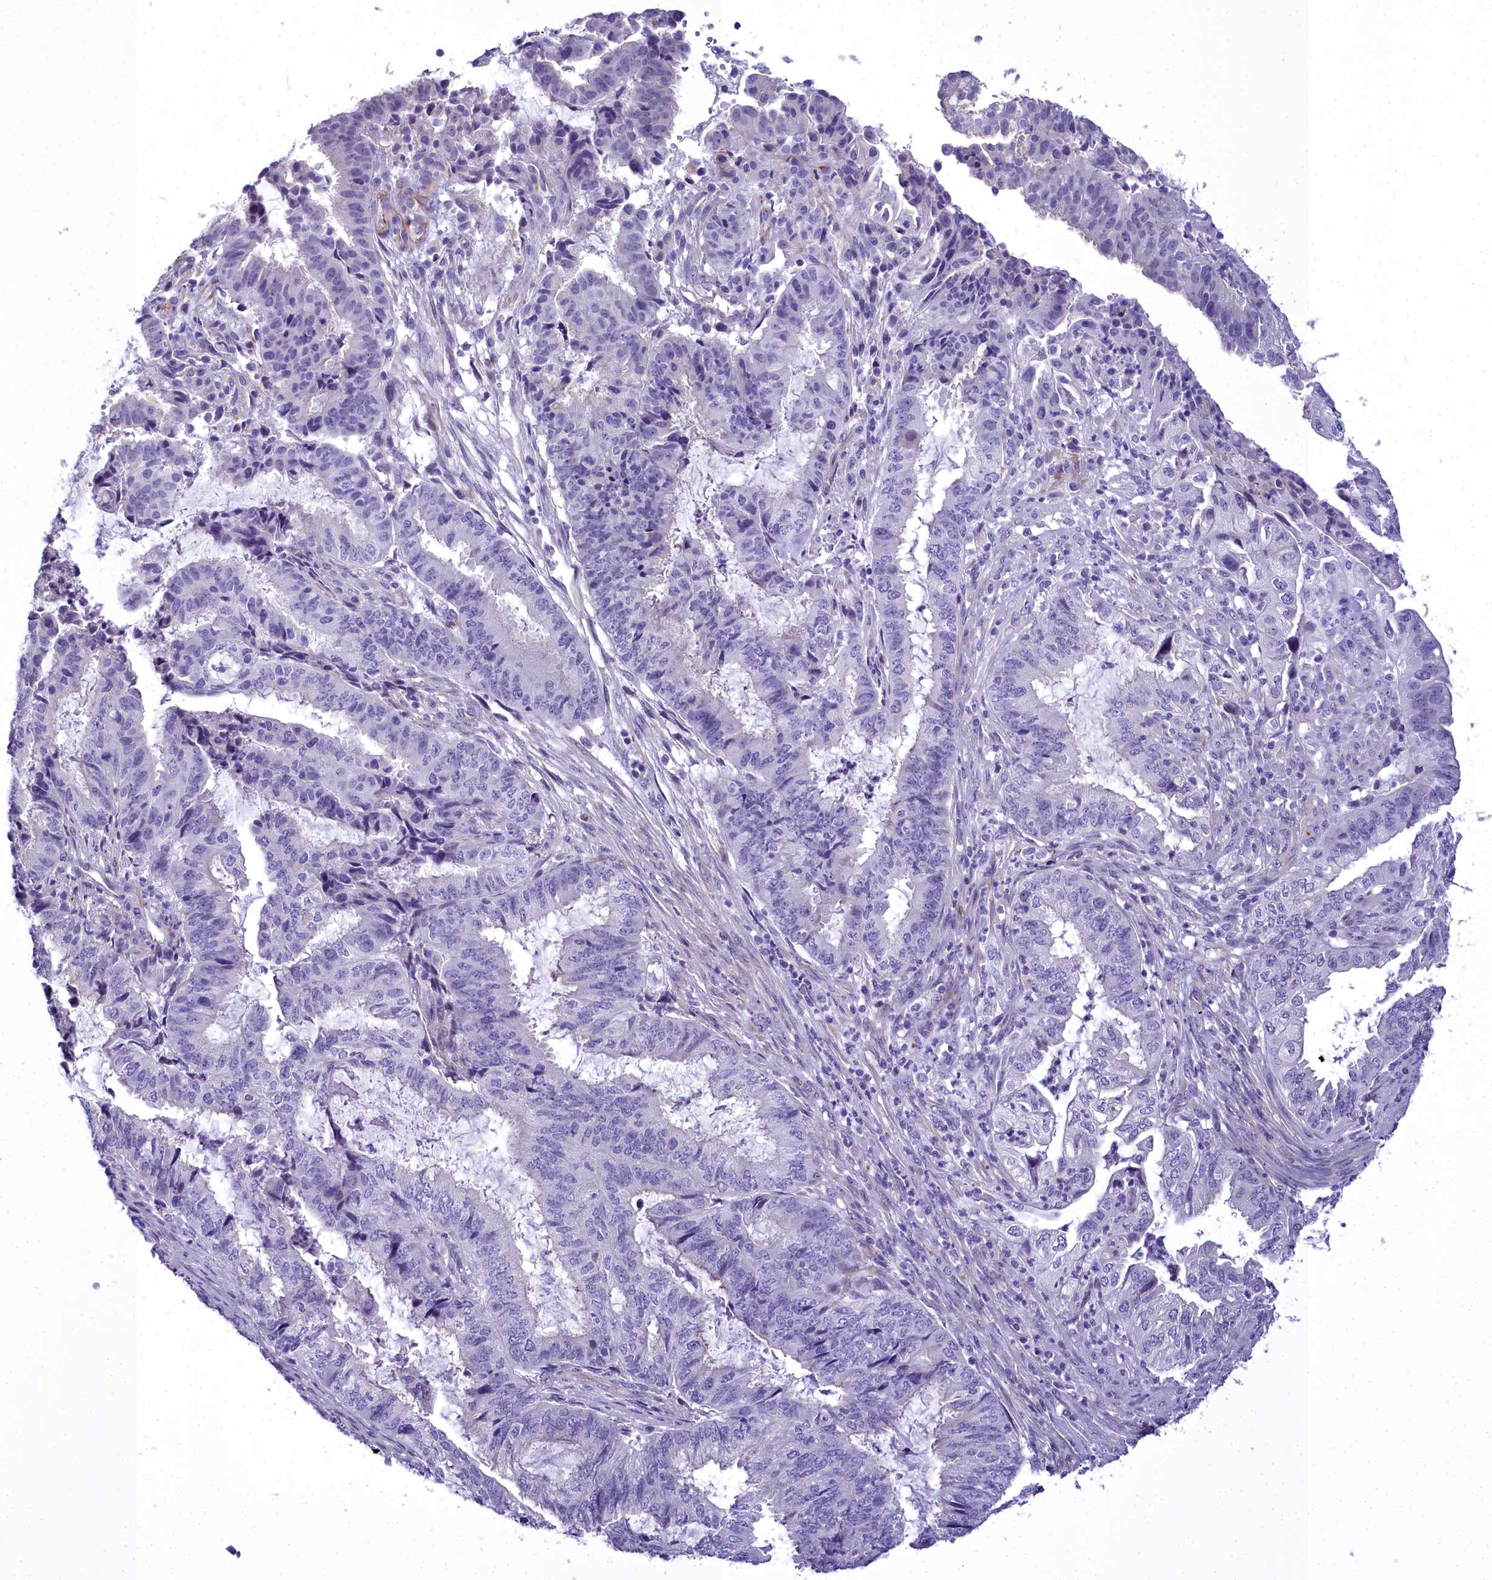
{"staining": {"intensity": "negative", "quantity": "none", "location": "none"}, "tissue": "endometrial cancer", "cell_type": "Tumor cells", "image_type": "cancer", "snomed": [{"axis": "morphology", "description": "Adenocarcinoma, NOS"}, {"axis": "topography", "description": "Endometrium"}], "caption": "Tumor cells show no significant staining in adenocarcinoma (endometrial).", "gene": "TIMM22", "patient": {"sex": "female", "age": 51}}